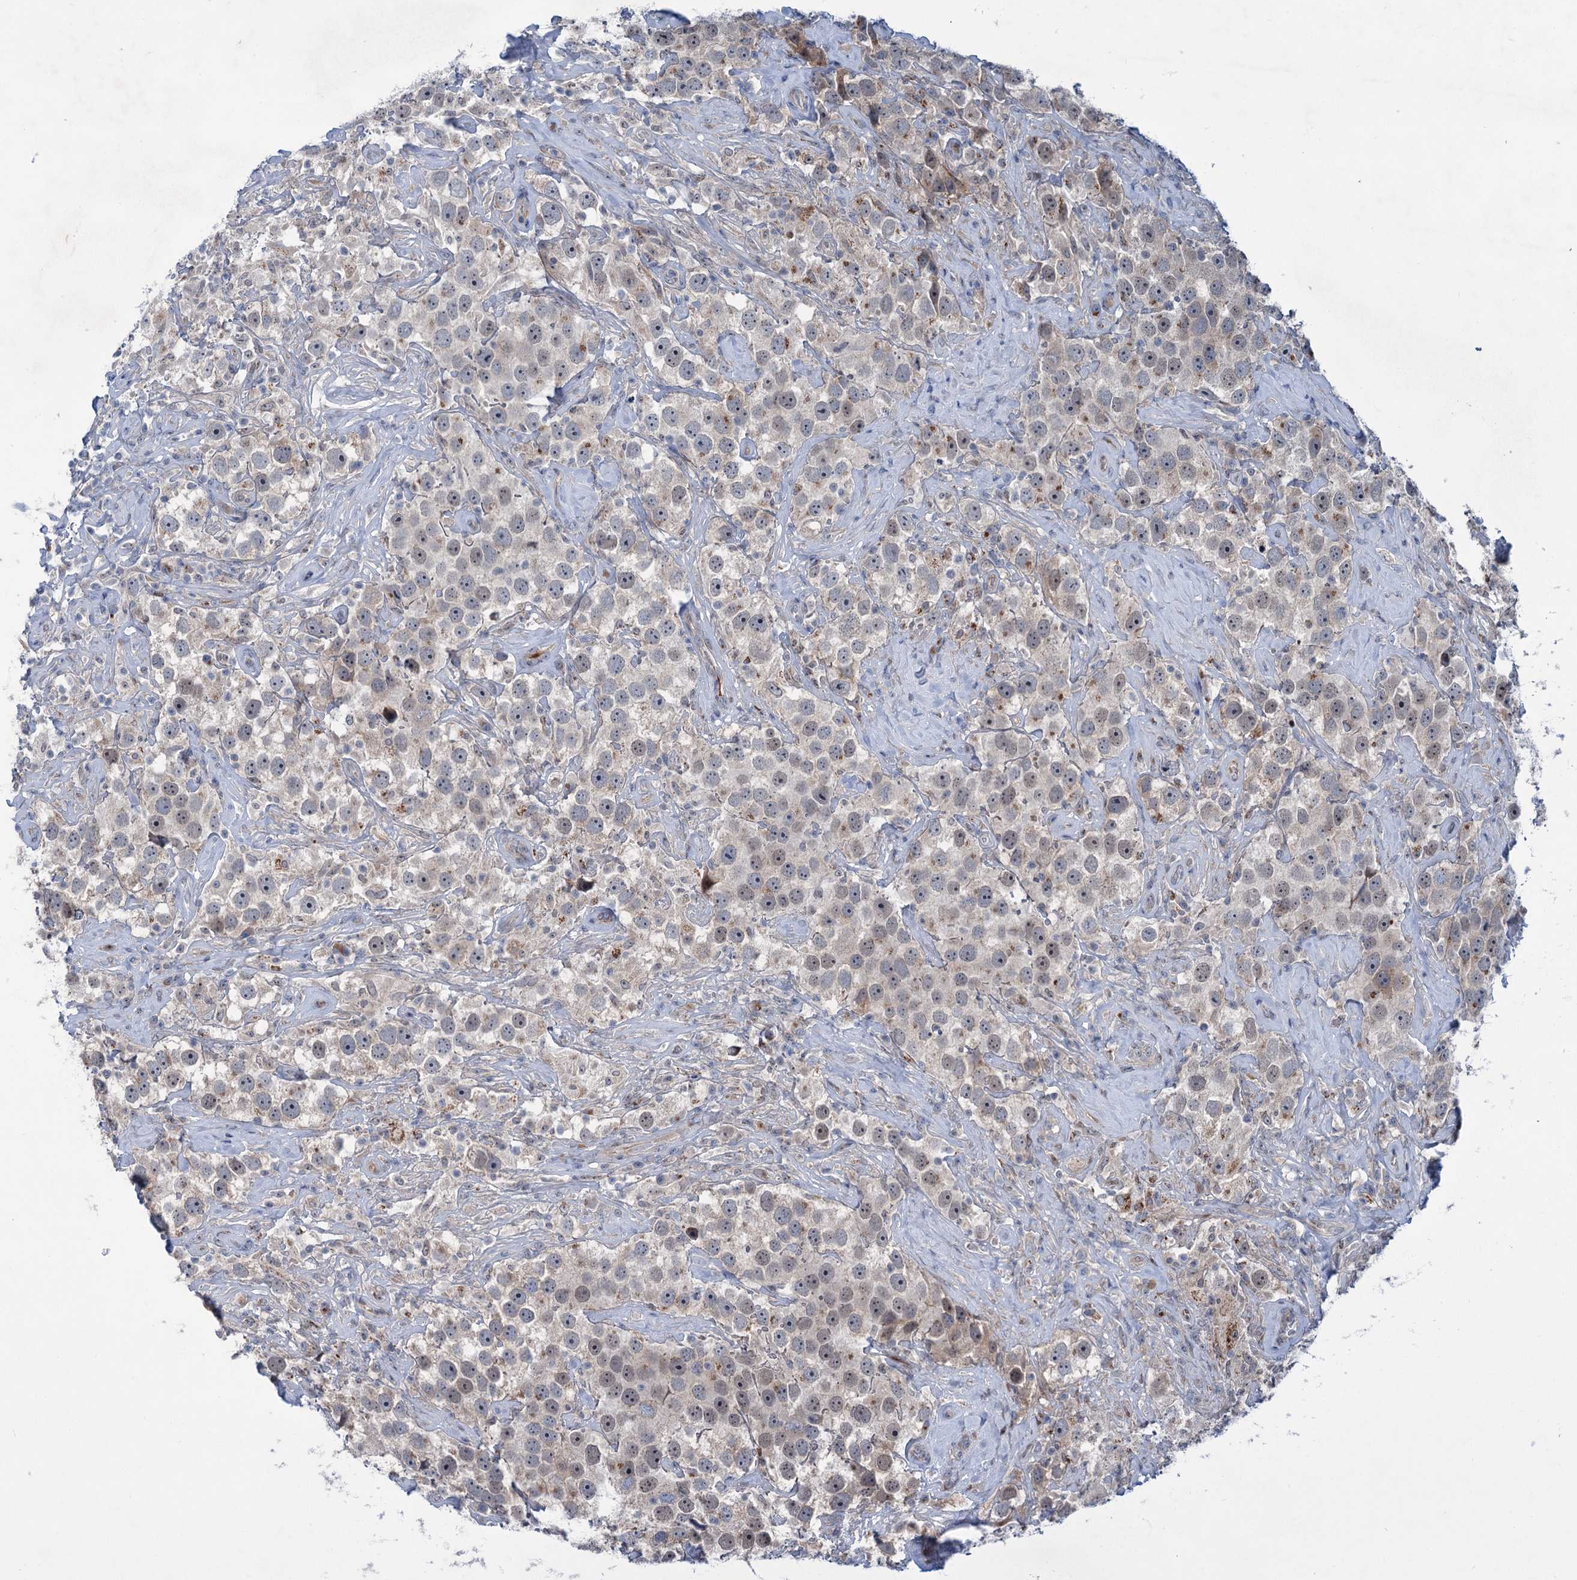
{"staining": {"intensity": "negative", "quantity": "none", "location": "none"}, "tissue": "testis cancer", "cell_type": "Tumor cells", "image_type": "cancer", "snomed": [{"axis": "morphology", "description": "Seminoma, NOS"}, {"axis": "topography", "description": "Testis"}], "caption": "An immunohistochemistry histopathology image of testis seminoma is shown. There is no staining in tumor cells of testis seminoma.", "gene": "ELP4", "patient": {"sex": "male", "age": 49}}